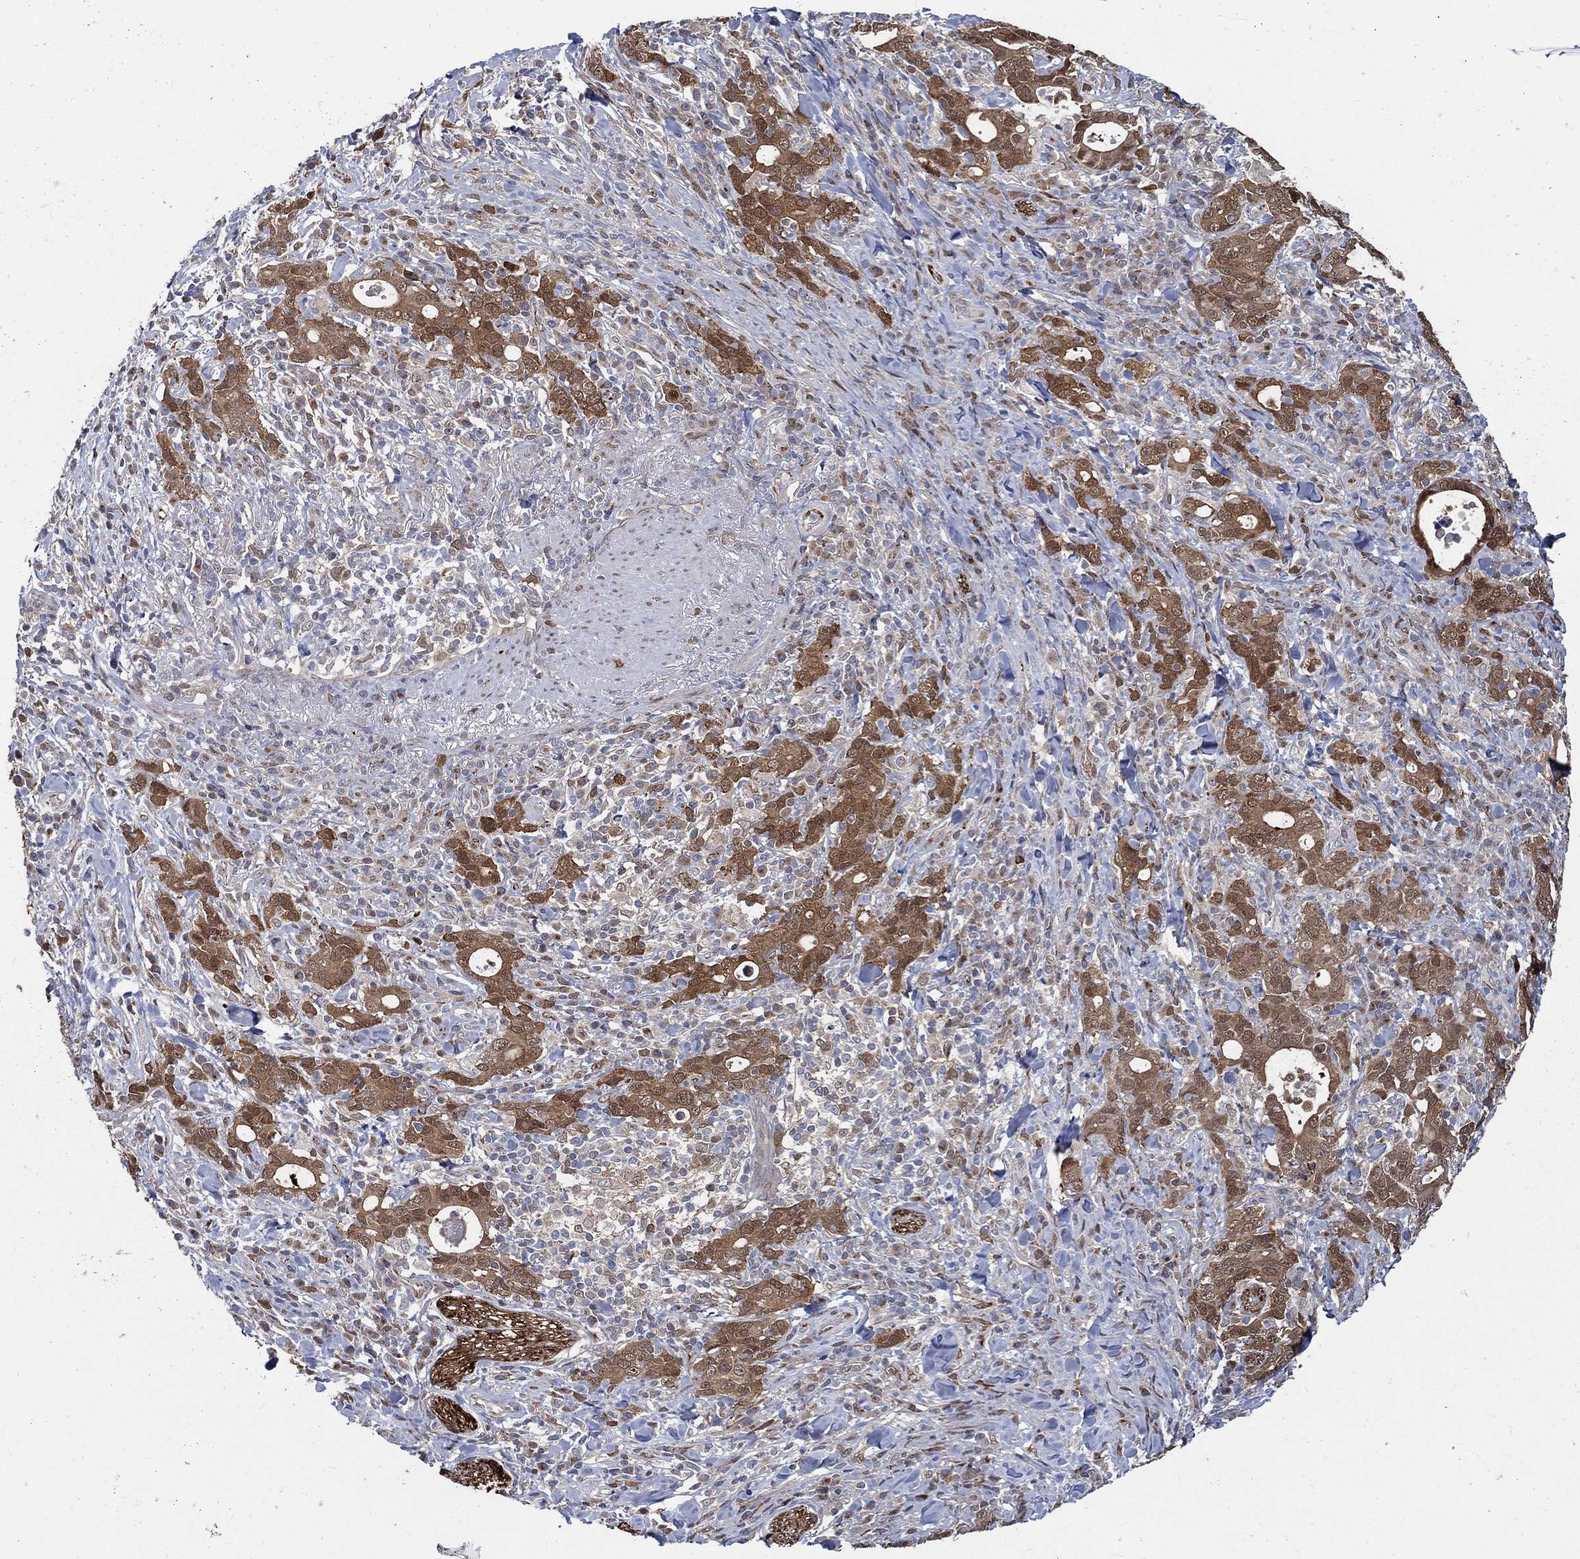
{"staining": {"intensity": "moderate", "quantity": ">75%", "location": "cytoplasmic/membranous"}, "tissue": "stomach cancer", "cell_type": "Tumor cells", "image_type": "cancer", "snomed": [{"axis": "morphology", "description": "Adenocarcinoma, NOS"}, {"axis": "topography", "description": "Stomach"}], "caption": "Moderate cytoplasmic/membranous staining is appreciated in approximately >75% of tumor cells in stomach cancer (adenocarcinoma).", "gene": "ARHGAP11A", "patient": {"sex": "male", "age": 79}}